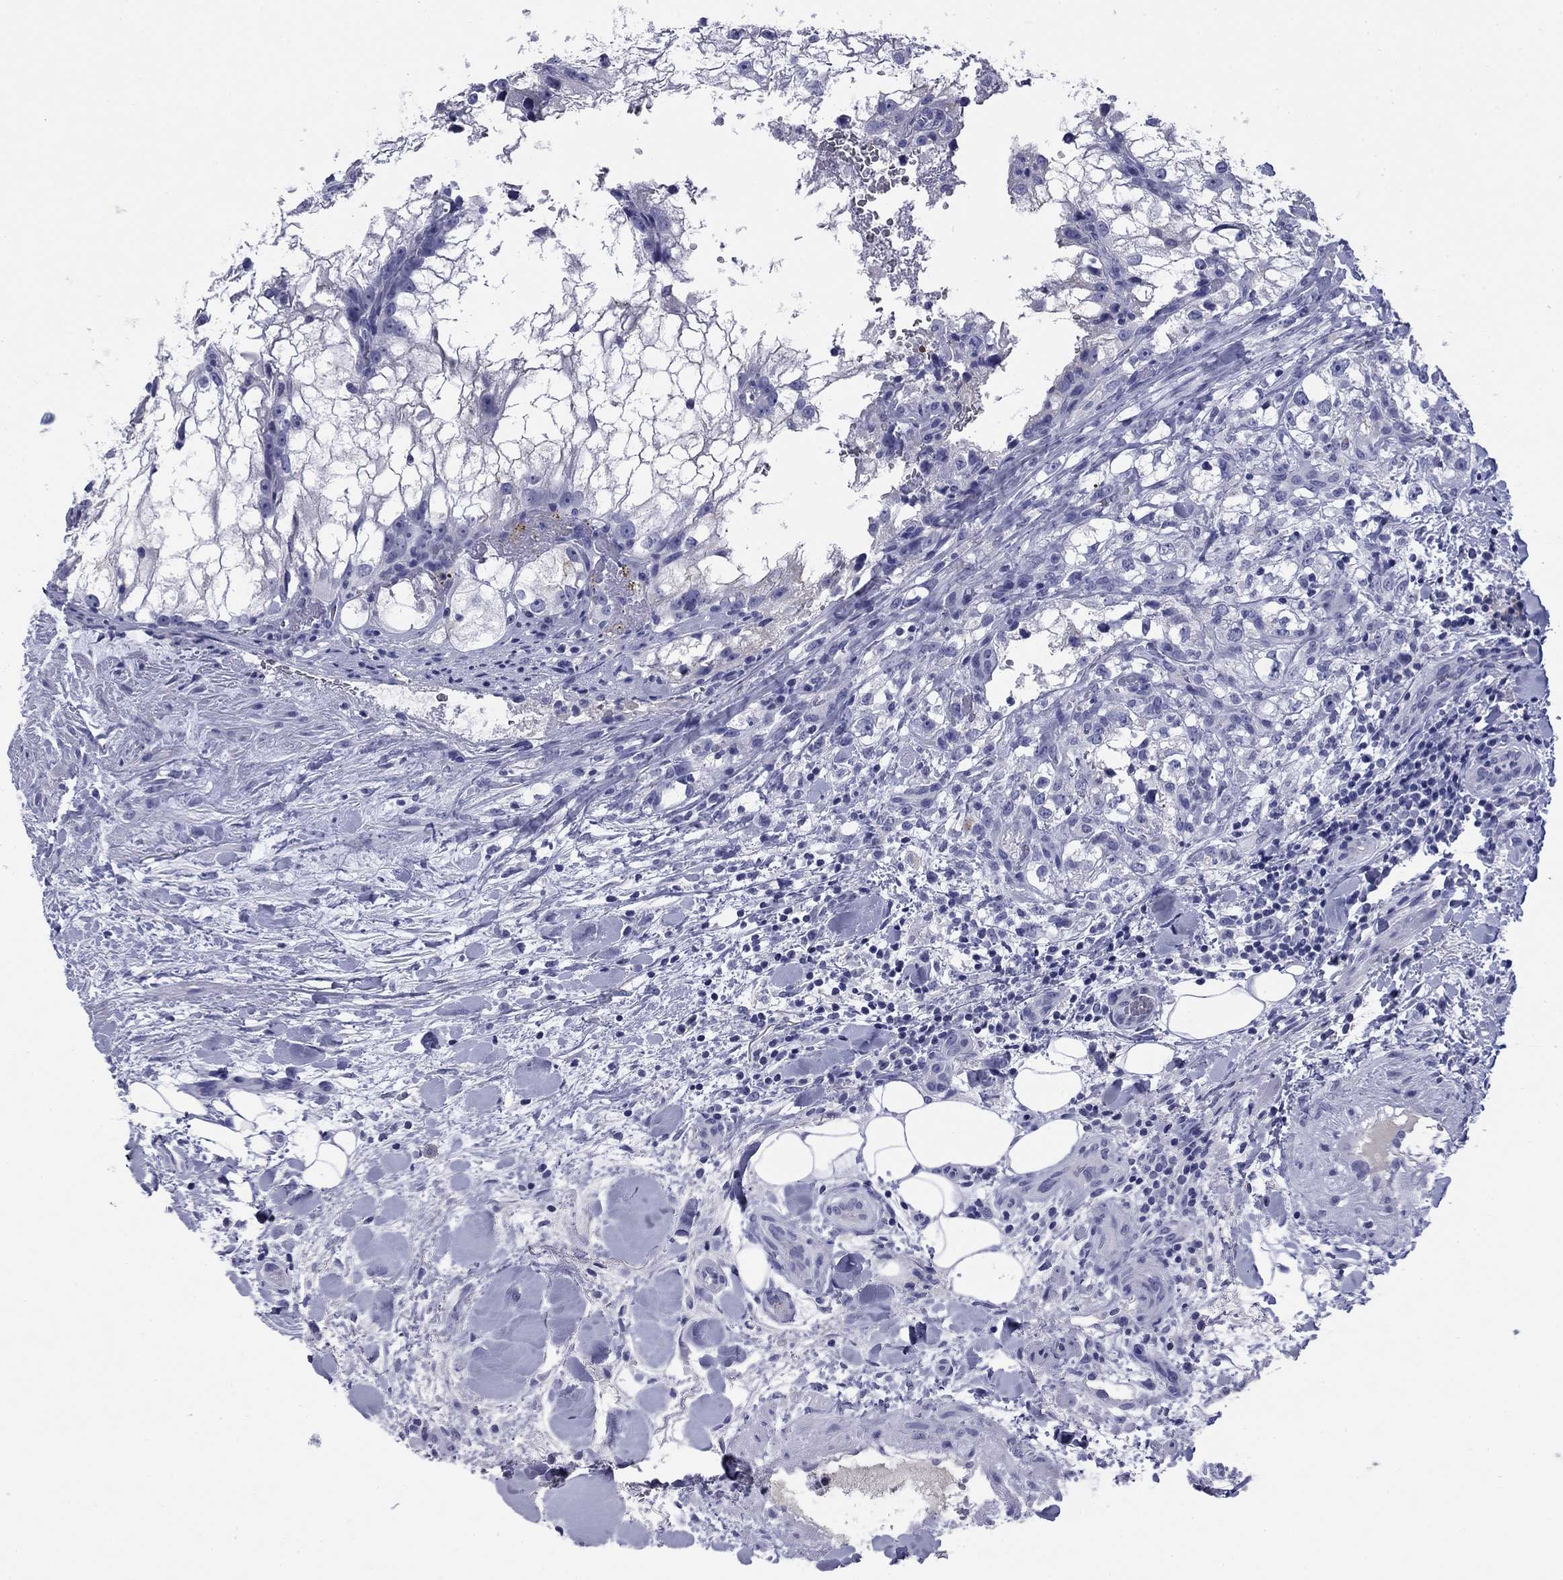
{"staining": {"intensity": "negative", "quantity": "none", "location": "none"}, "tissue": "renal cancer", "cell_type": "Tumor cells", "image_type": "cancer", "snomed": [{"axis": "morphology", "description": "Adenocarcinoma, NOS"}, {"axis": "topography", "description": "Kidney"}], "caption": "The immunohistochemistry (IHC) image has no significant staining in tumor cells of renal cancer (adenocarcinoma) tissue.", "gene": "ABCC2", "patient": {"sex": "male", "age": 59}}